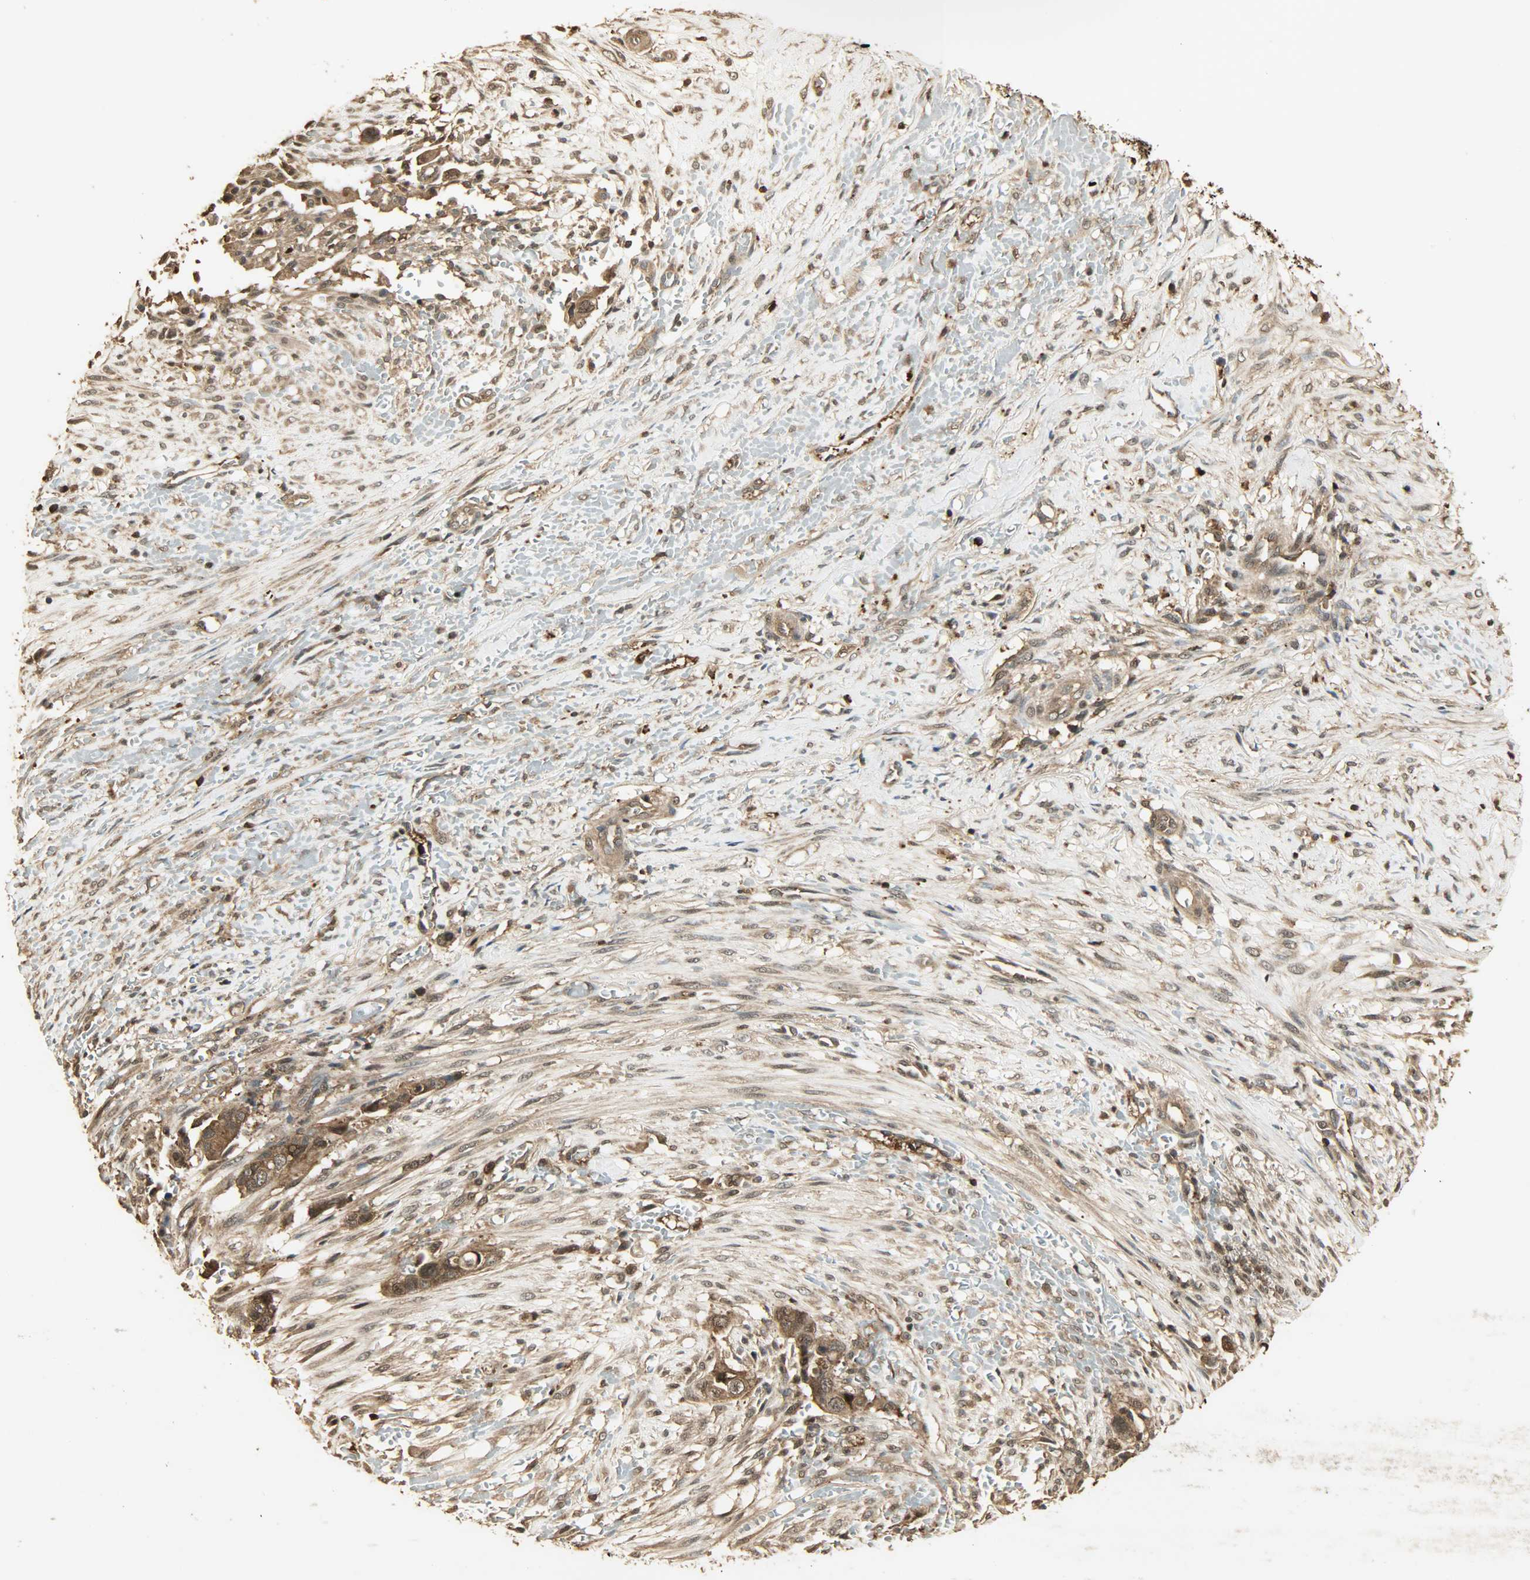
{"staining": {"intensity": "strong", "quantity": ">75%", "location": "cytoplasmic/membranous,nuclear"}, "tissue": "liver cancer", "cell_type": "Tumor cells", "image_type": "cancer", "snomed": [{"axis": "morphology", "description": "Cholangiocarcinoma"}, {"axis": "topography", "description": "Liver"}], "caption": "Protein expression analysis of liver cholangiocarcinoma reveals strong cytoplasmic/membranous and nuclear positivity in approximately >75% of tumor cells.", "gene": "YWHAZ", "patient": {"sex": "female", "age": 70}}